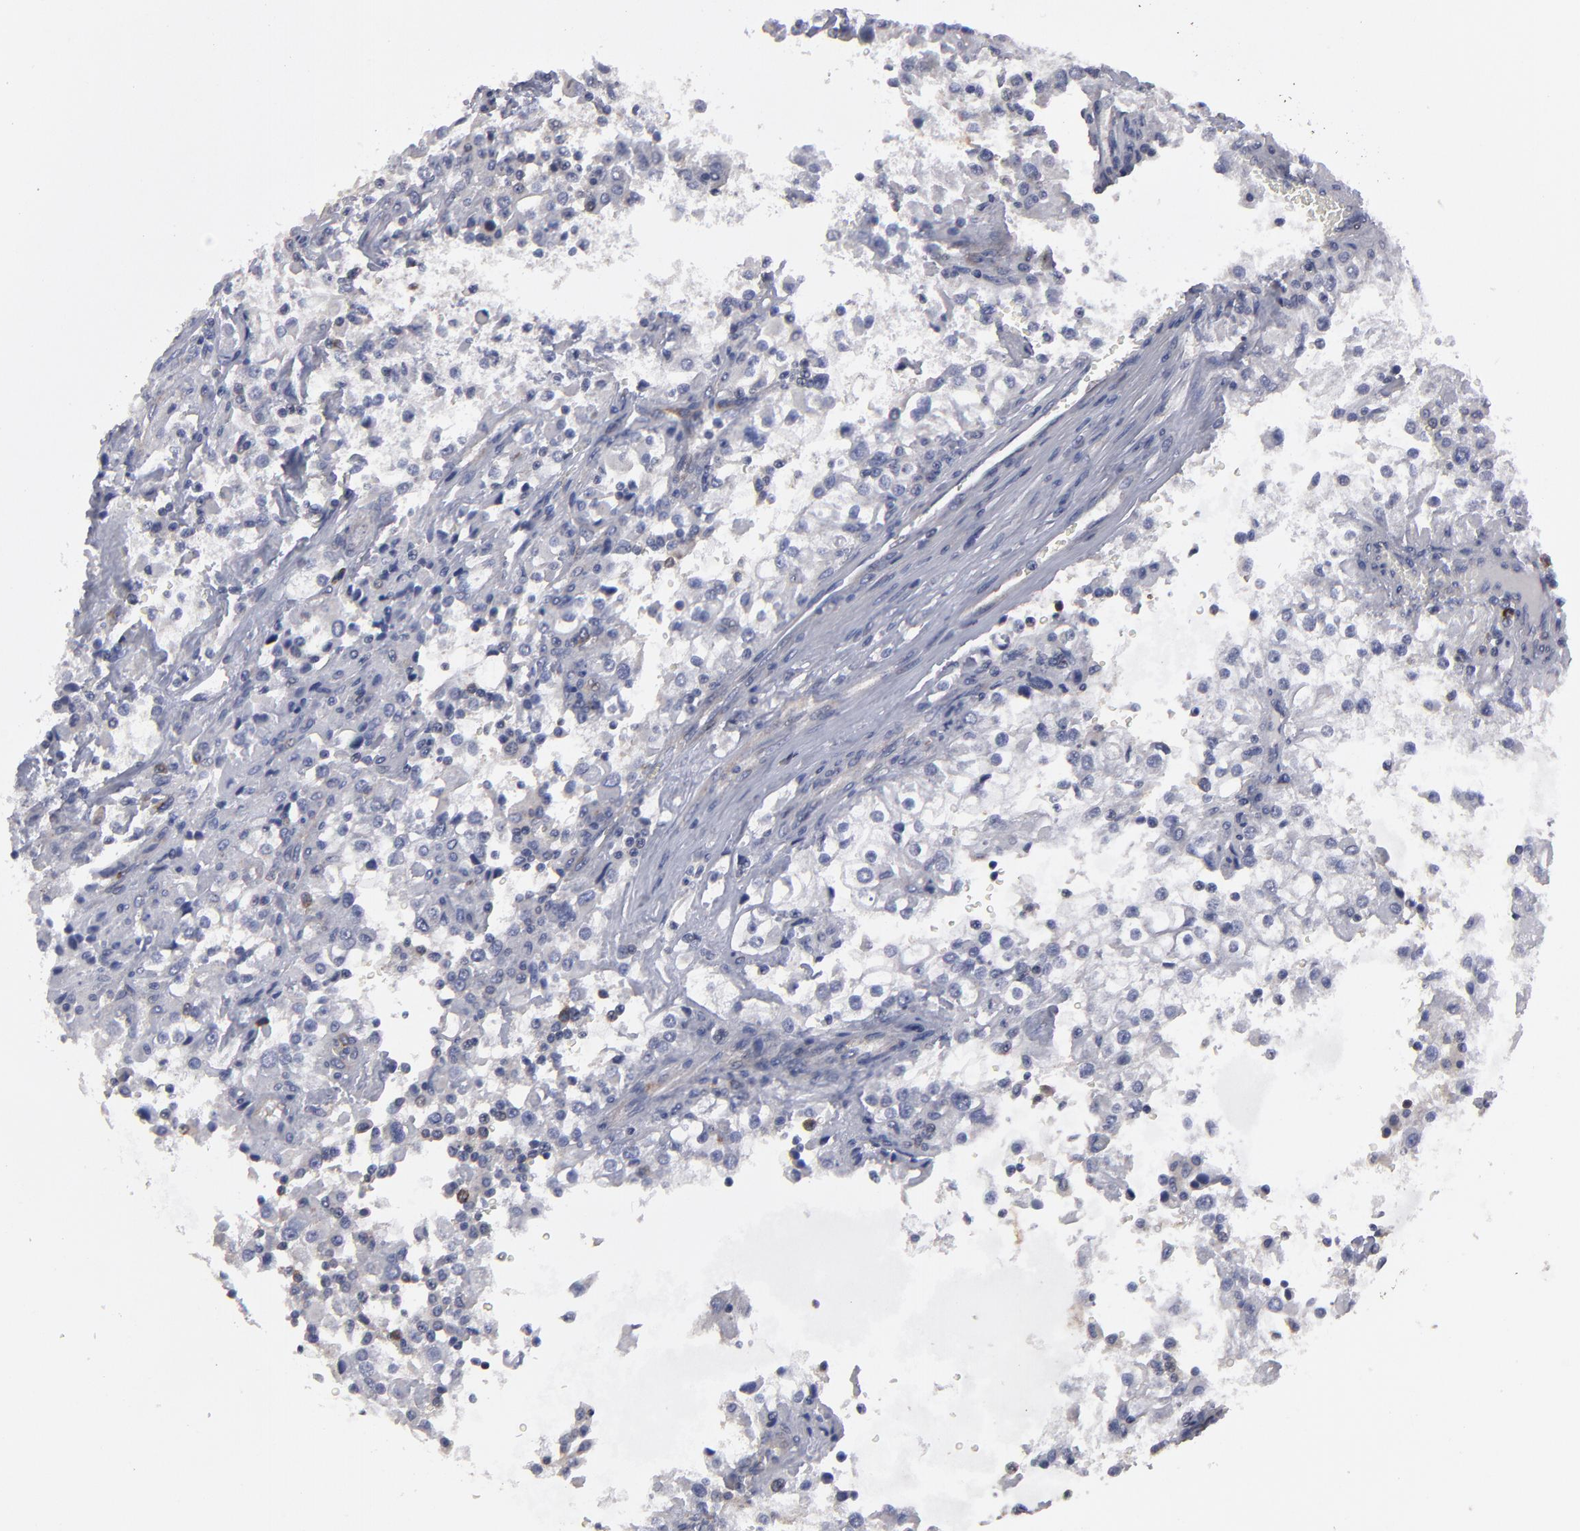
{"staining": {"intensity": "negative", "quantity": "none", "location": "none"}, "tissue": "renal cancer", "cell_type": "Tumor cells", "image_type": "cancer", "snomed": [{"axis": "morphology", "description": "Adenocarcinoma, NOS"}, {"axis": "topography", "description": "Kidney"}], "caption": "Protein analysis of adenocarcinoma (renal) shows no significant expression in tumor cells. (Immunohistochemistry, brightfield microscopy, high magnification).", "gene": "CEP97", "patient": {"sex": "female", "age": 52}}